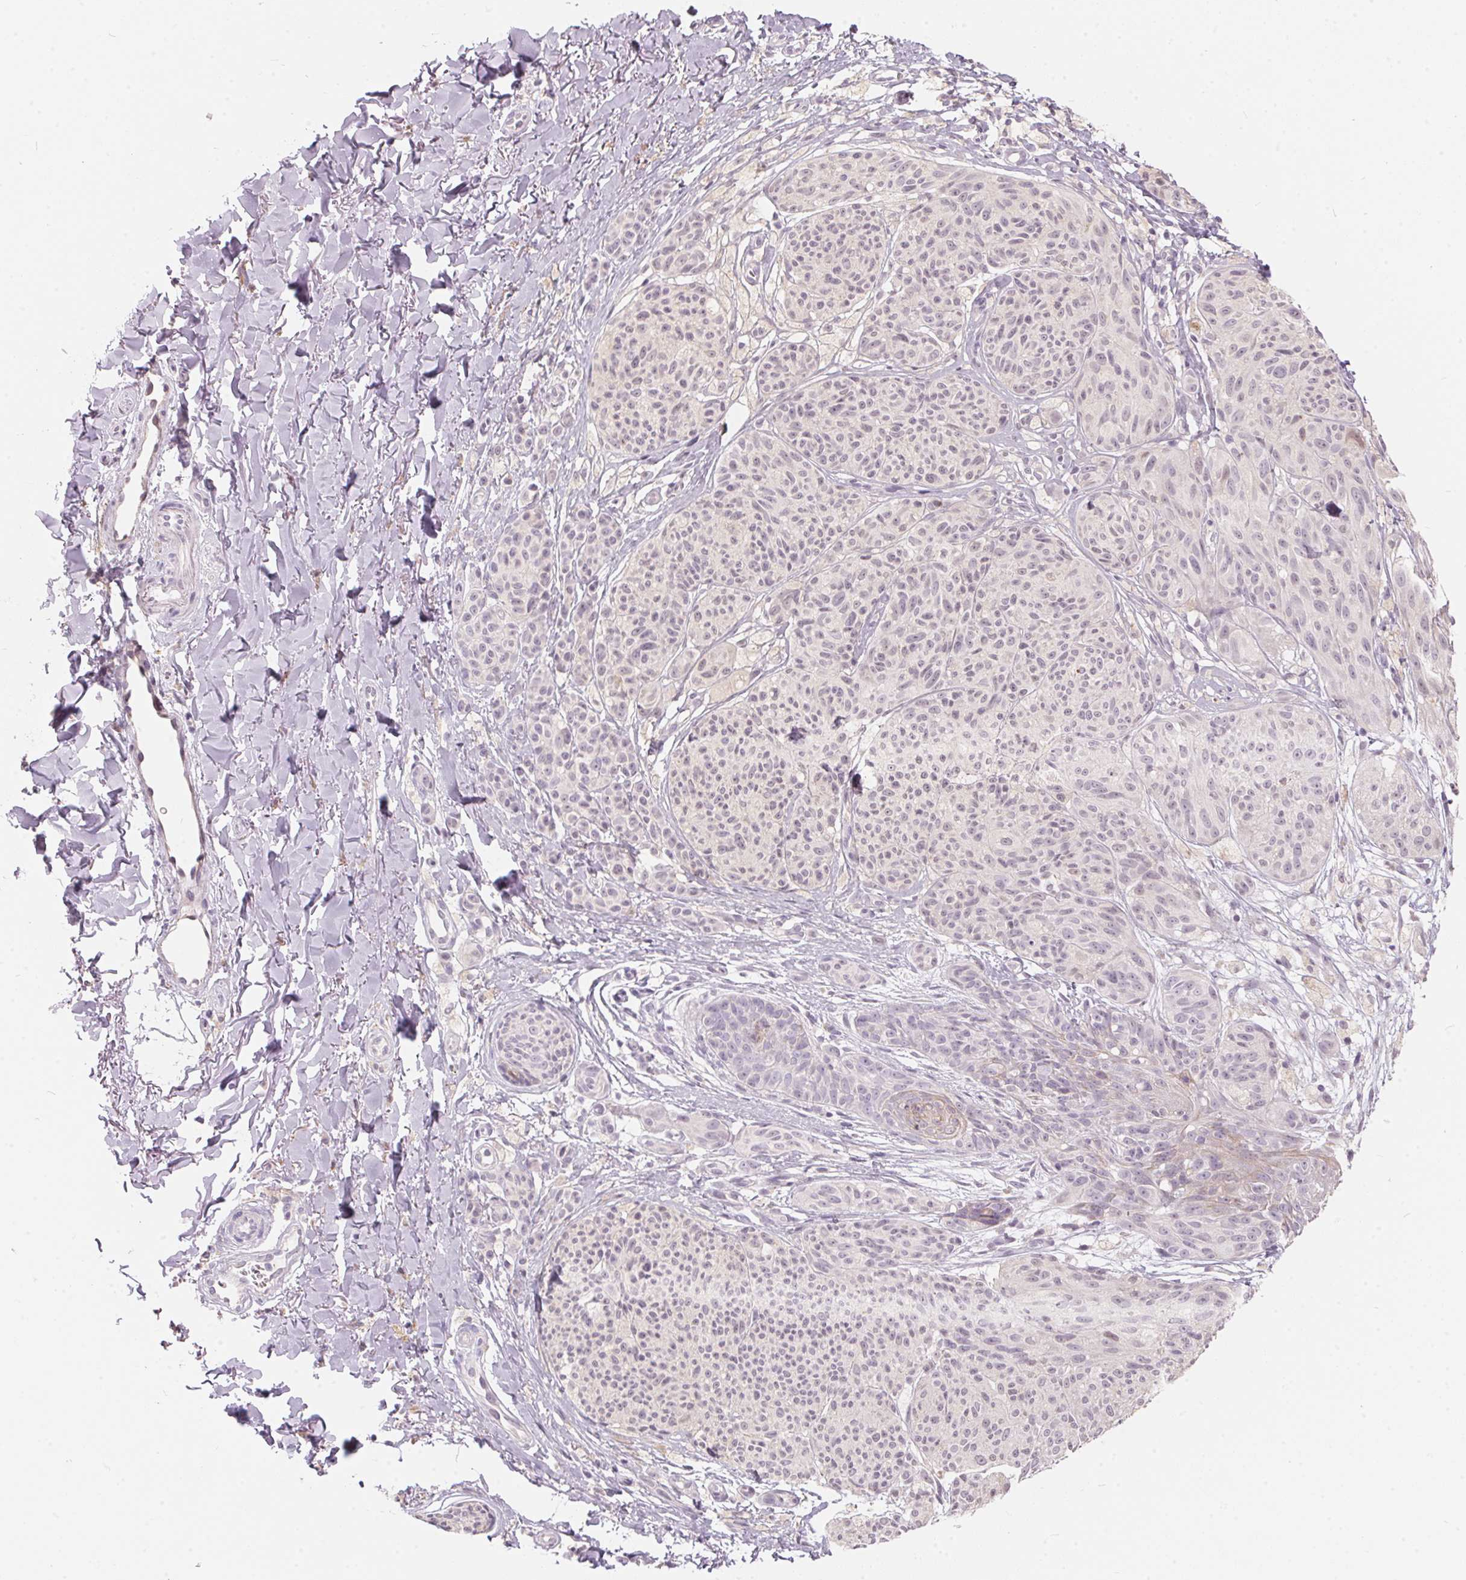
{"staining": {"intensity": "negative", "quantity": "none", "location": "none"}, "tissue": "melanoma", "cell_type": "Tumor cells", "image_type": "cancer", "snomed": [{"axis": "morphology", "description": "Malignant melanoma, NOS"}, {"axis": "topography", "description": "Skin"}], "caption": "Malignant melanoma stained for a protein using IHC exhibits no positivity tumor cells.", "gene": "SERPINB1", "patient": {"sex": "female", "age": 87}}